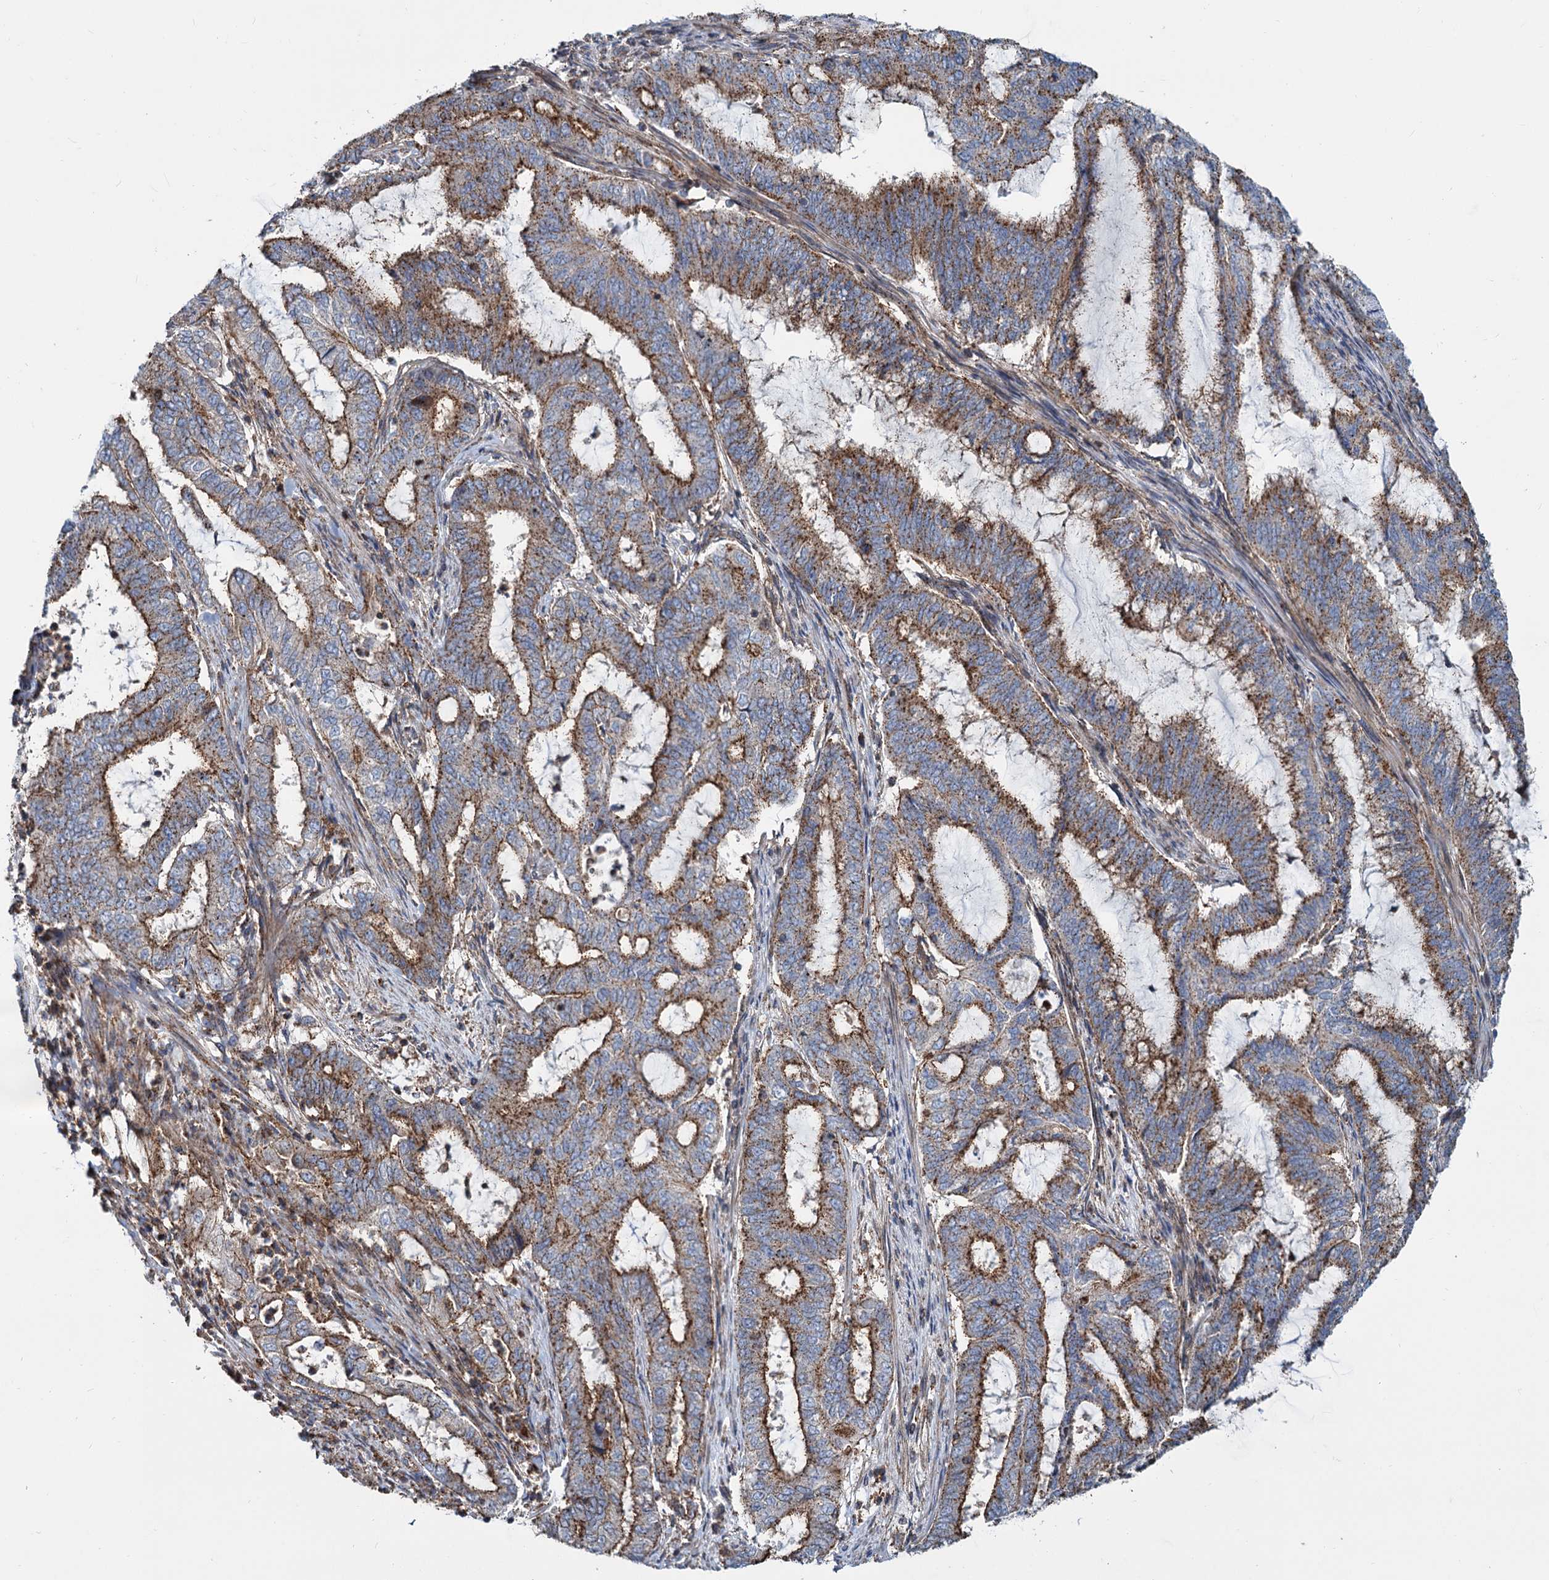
{"staining": {"intensity": "moderate", "quantity": ">75%", "location": "cytoplasmic/membranous"}, "tissue": "endometrial cancer", "cell_type": "Tumor cells", "image_type": "cancer", "snomed": [{"axis": "morphology", "description": "Adenocarcinoma, NOS"}, {"axis": "topography", "description": "Endometrium"}], "caption": "Moderate cytoplasmic/membranous protein expression is present in about >75% of tumor cells in endometrial adenocarcinoma.", "gene": "PSEN1", "patient": {"sex": "female", "age": 51}}